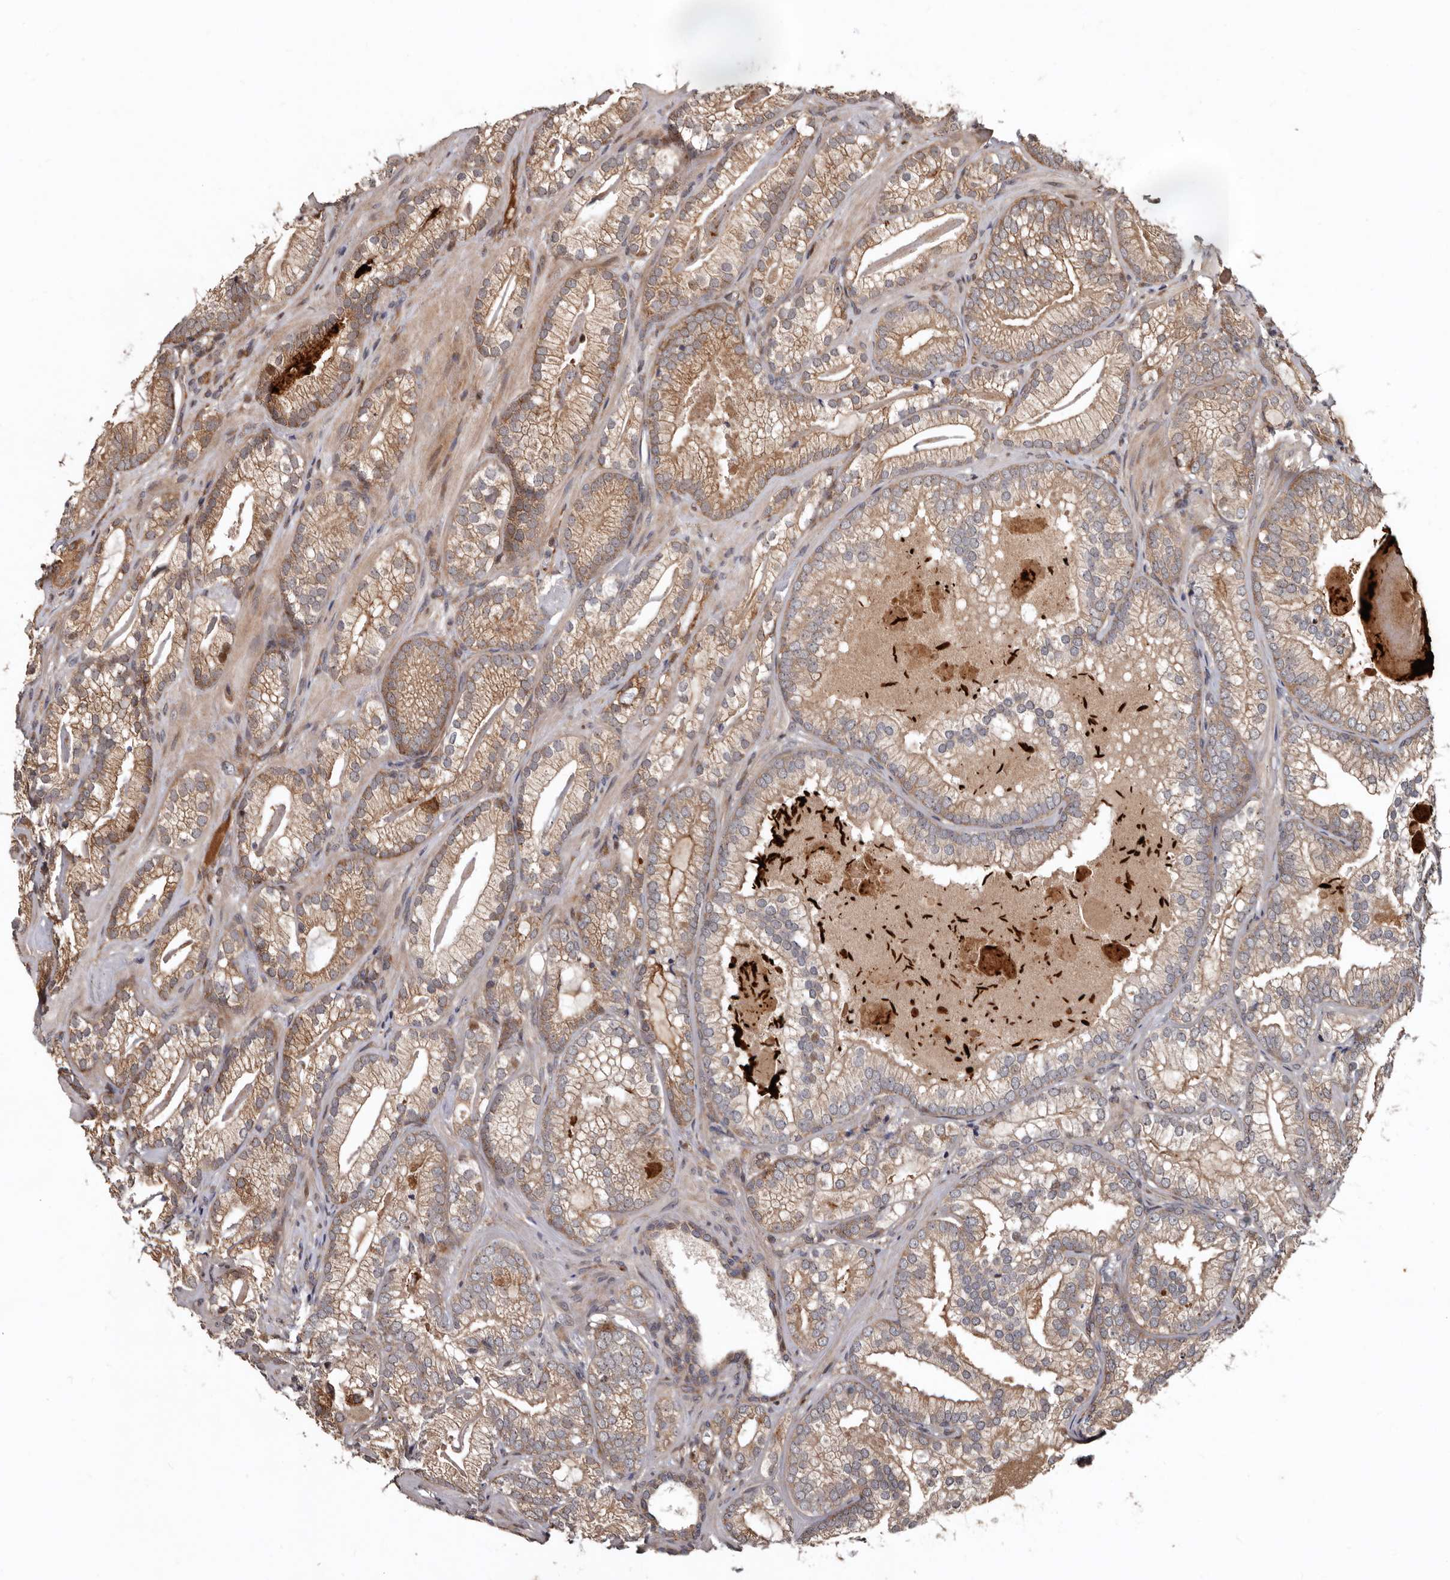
{"staining": {"intensity": "moderate", "quantity": "25%-75%", "location": "cytoplasmic/membranous"}, "tissue": "prostate cancer", "cell_type": "Tumor cells", "image_type": "cancer", "snomed": [{"axis": "morphology", "description": "Adenocarcinoma, Low grade"}, {"axis": "topography", "description": "Prostate"}], "caption": "Human prostate cancer (adenocarcinoma (low-grade)) stained with a brown dye displays moderate cytoplasmic/membranous positive positivity in approximately 25%-75% of tumor cells.", "gene": "WEE2", "patient": {"sex": "male", "age": 72}}